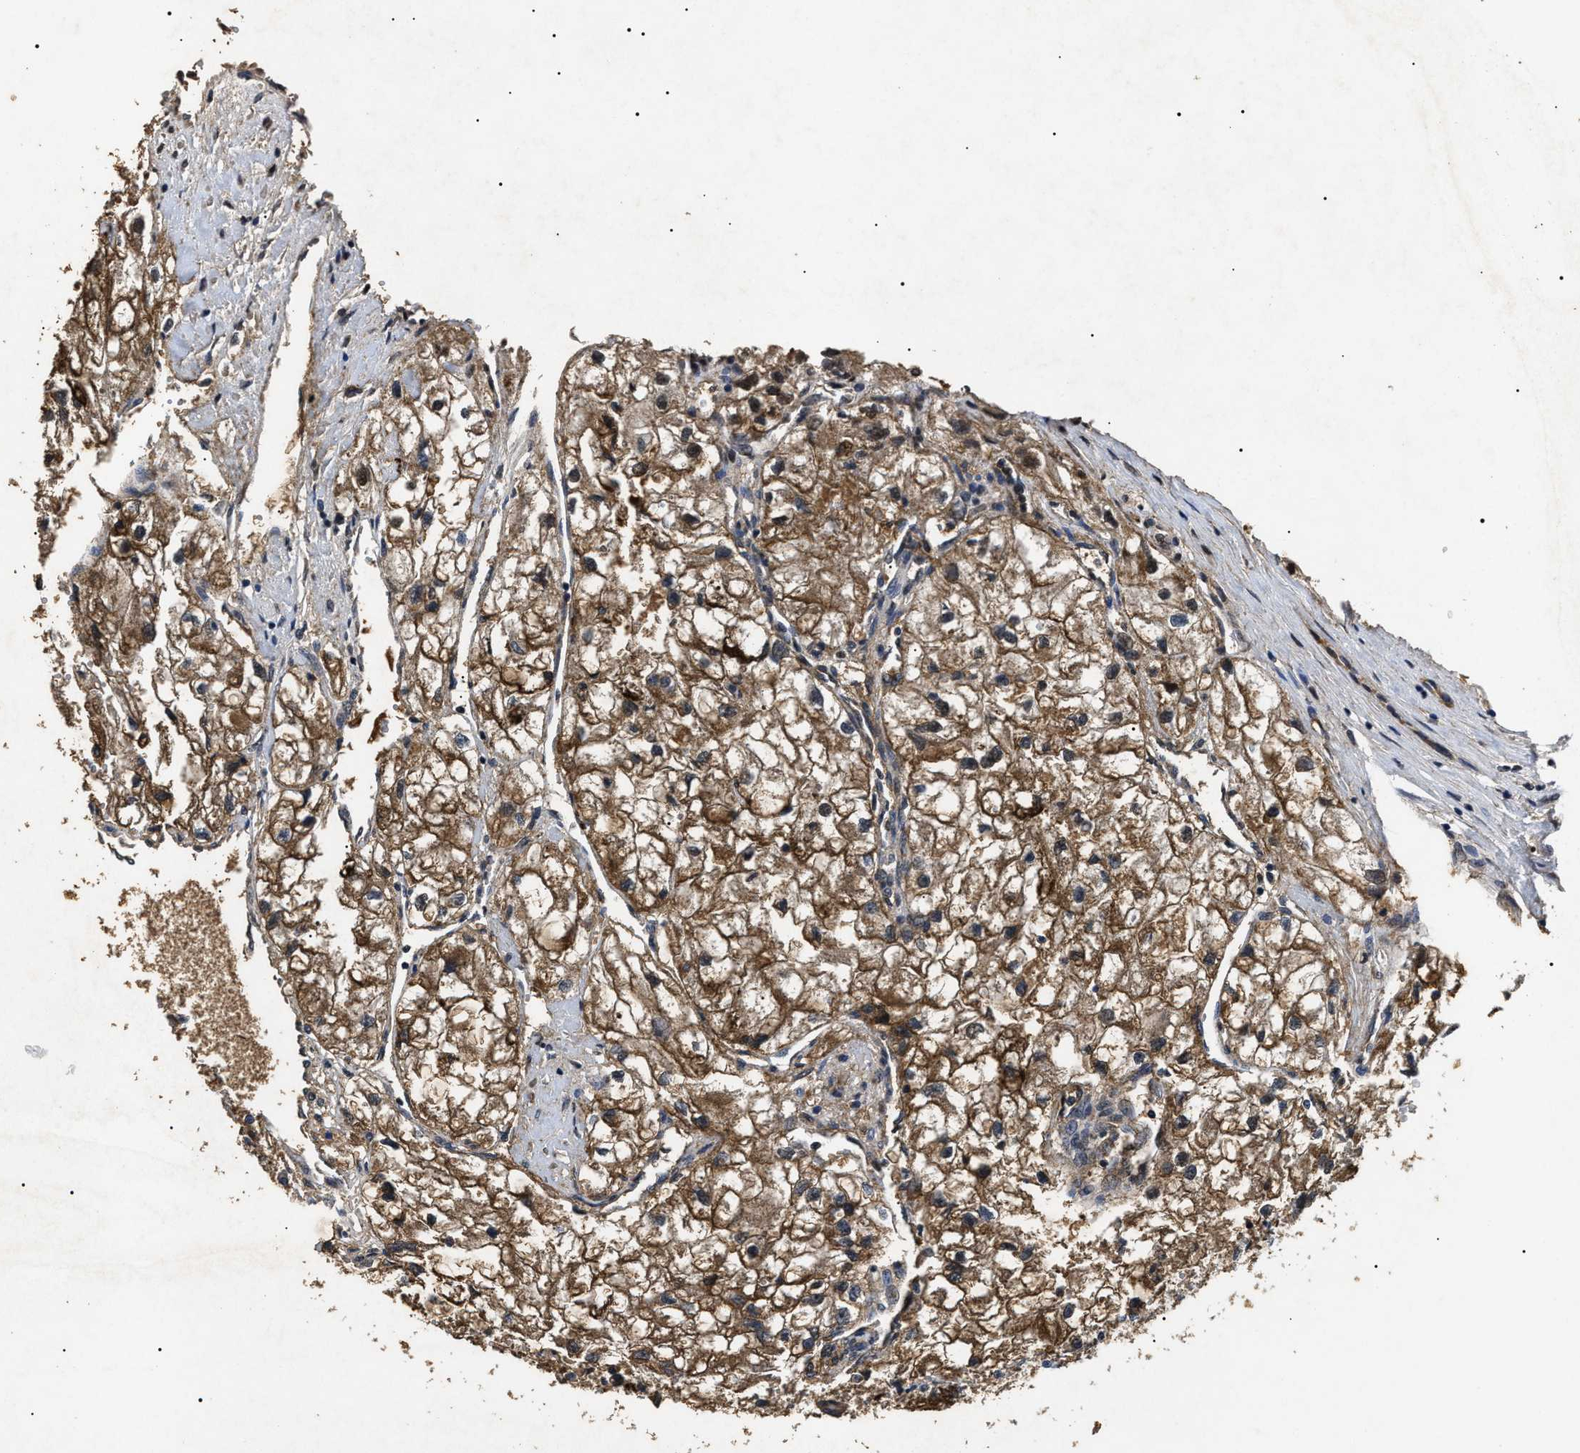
{"staining": {"intensity": "moderate", "quantity": ">75%", "location": "cytoplasmic/membranous"}, "tissue": "renal cancer", "cell_type": "Tumor cells", "image_type": "cancer", "snomed": [{"axis": "morphology", "description": "Adenocarcinoma, NOS"}, {"axis": "topography", "description": "Kidney"}], "caption": "Immunohistochemical staining of human renal adenocarcinoma shows moderate cytoplasmic/membranous protein staining in approximately >75% of tumor cells.", "gene": "ANP32E", "patient": {"sex": "female", "age": 70}}